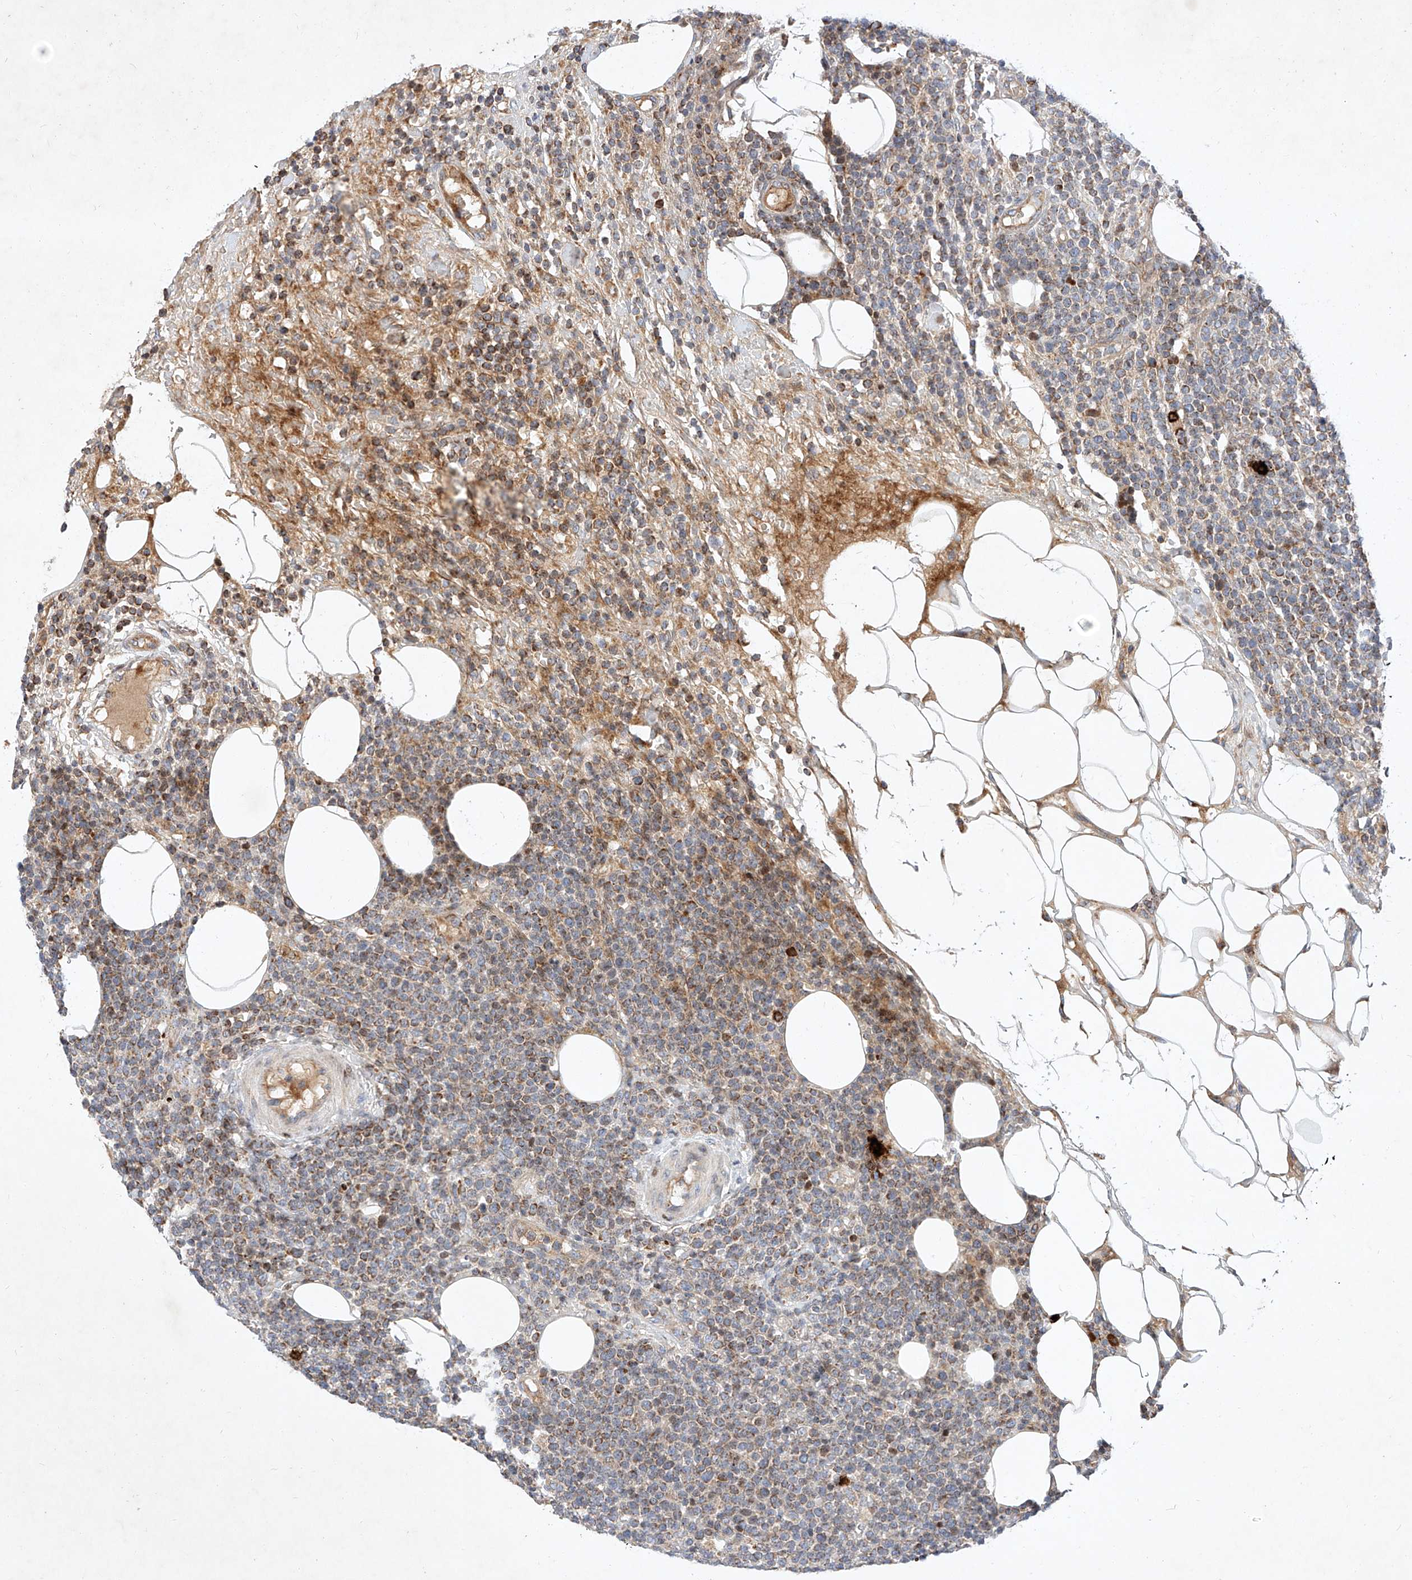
{"staining": {"intensity": "moderate", "quantity": "25%-75%", "location": "cytoplasmic/membranous"}, "tissue": "lymphoma", "cell_type": "Tumor cells", "image_type": "cancer", "snomed": [{"axis": "morphology", "description": "Malignant lymphoma, non-Hodgkin's type, High grade"}, {"axis": "topography", "description": "Lymph node"}], "caption": "Moderate cytoplasmic/membranous protein positivity is seen in approximately 25%-75% of tumor cells in lymphoma.", "gene": "OSGEPL1", "patient": {"sex": "male", "age": 61}}